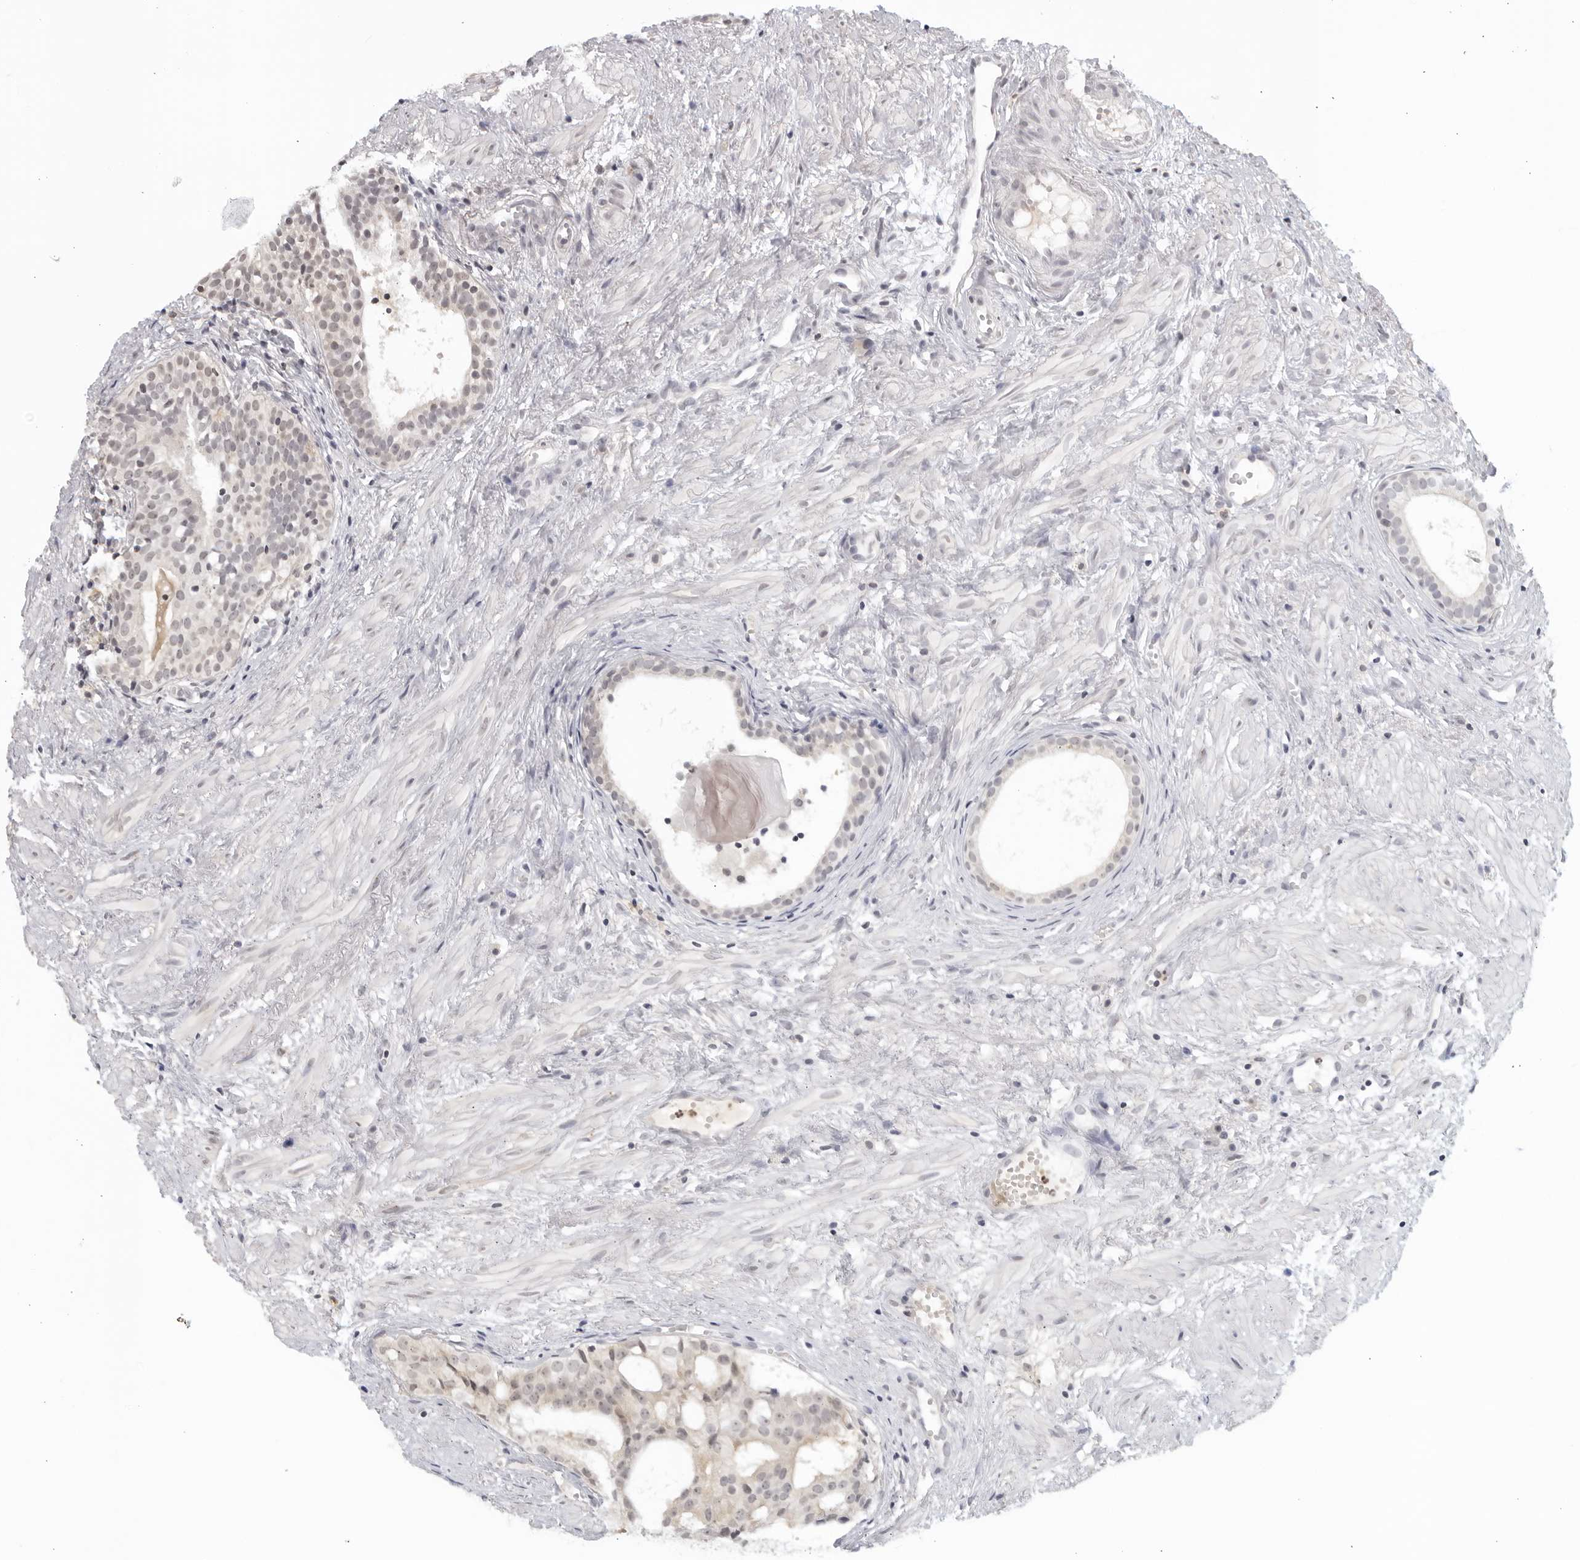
{"staining": {"intensity": "negative", "quantity": "none", "location": "none"}, "tissue": "prostate cancer", "cell_type": "Tumor cells", "image_type": "cancer", "snomed": [{"axis": "morphology", "description": "Adenocarcinoma, Low grade"}, {"axis": "topography", "description": "Prostate"}], "caption": "Micrograph shows no protein positivity in tumor cells of prostate cancer (low-grade adenocarcinoma) tissue.", "gene": "RAB11FIP3", "patient": {"sex": "male", "age": 88}}